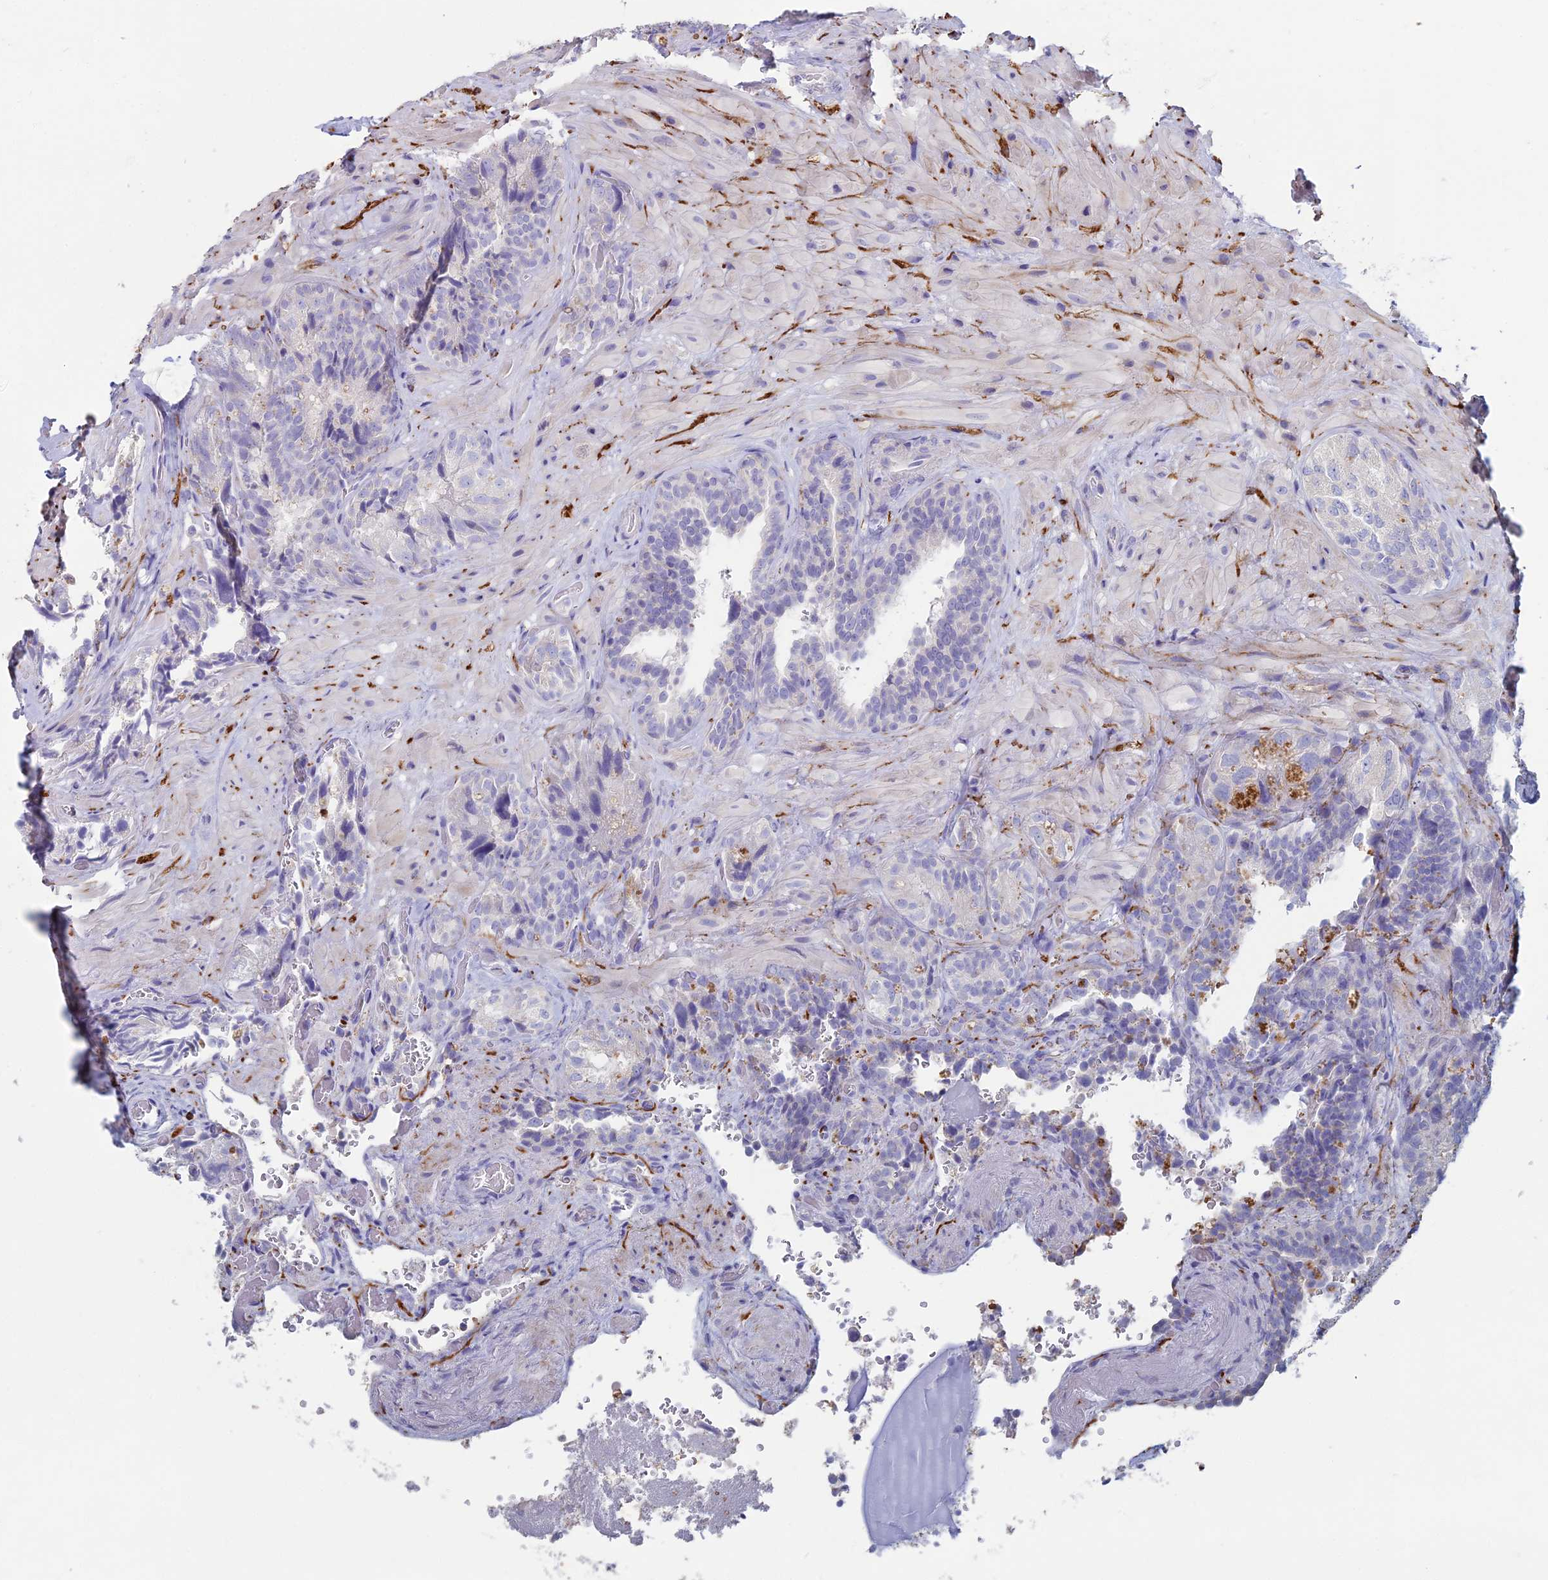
{"staining": {"intensity": "negative", "quantity": "none", "location": "none"}, "tissue": "seminal vesicle", "cell_type": "Glandular cells", "image_type": "normal", "snomed": [{"axis": "morphology", "description": "Normal tissue, NOS"}, {"axis": "topography", "description": "Prostate and seminal vesicle, NOS"}, {"axis": "topography", "description": "Prostate"}, {"axis": "topography", "description": "Seminal veicle"}], "caption": "IHC of benign seminal vesicle demonstrates no staining in glandular cells. The staining was performed using DAB (3,3'-diaminobenzidine) to visualize the protein expression in brown, while the nuclei were stained in blue with hematoxylin (Magnification: 20x).", "gene": "NCAM1", "patient": {"sex": "male", "age": 67}}